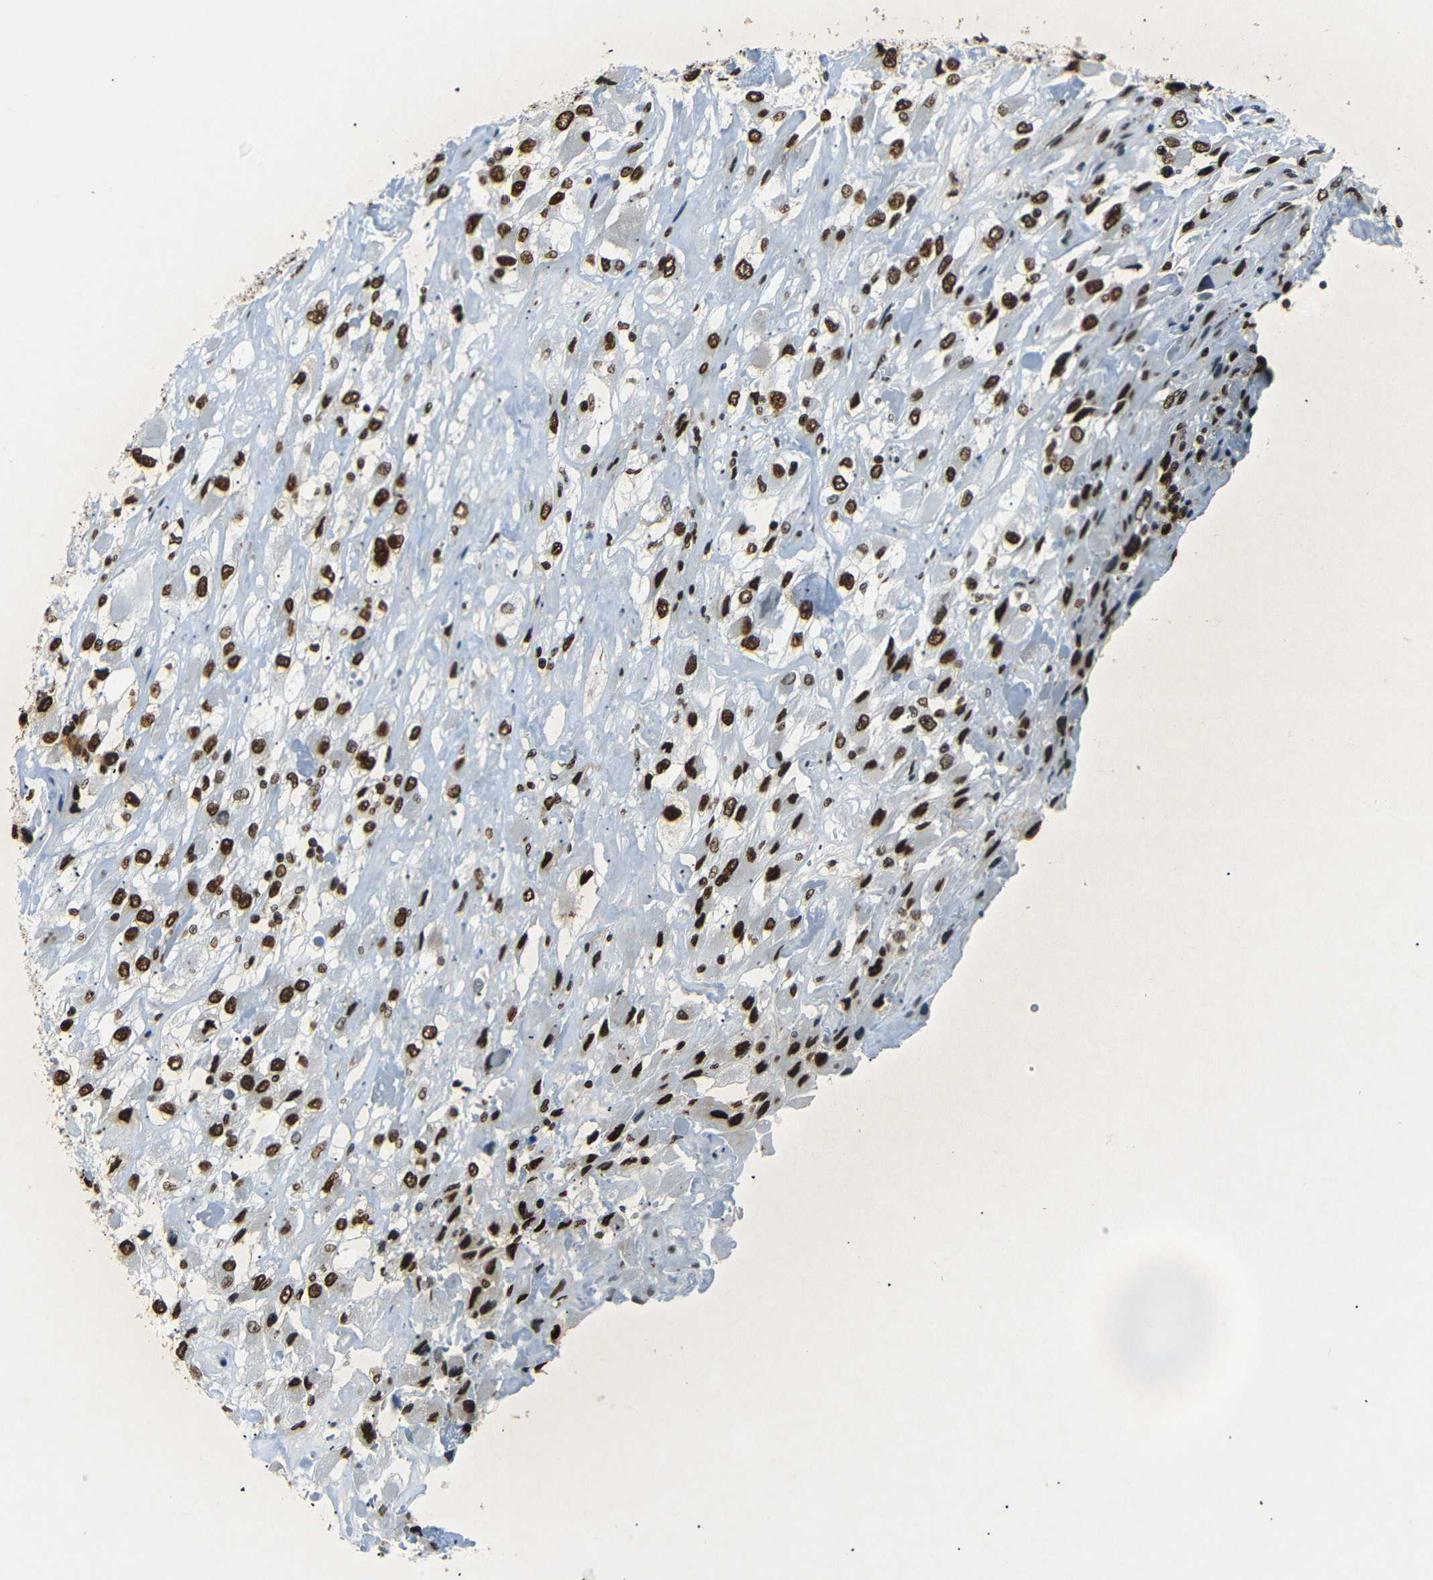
{"staining": {"intensity": "strong", "quantity": ">75%", "location": "nuclear"}, "tissue": "renal cancer", "cell_type": "Tumor cells", "image_type": "cancer", "snomed": [{"axis": "morphology", "description": "Adenocarcinoma, NOS"}, {"axis": "topography", "description": "Kidney"}], "caption": "A brown stain labels strong nuclear staining of a protein in human renal cancer tumor cells.", "gene": "HMGN1", "patient": {"sex": "female", "age": 52}}